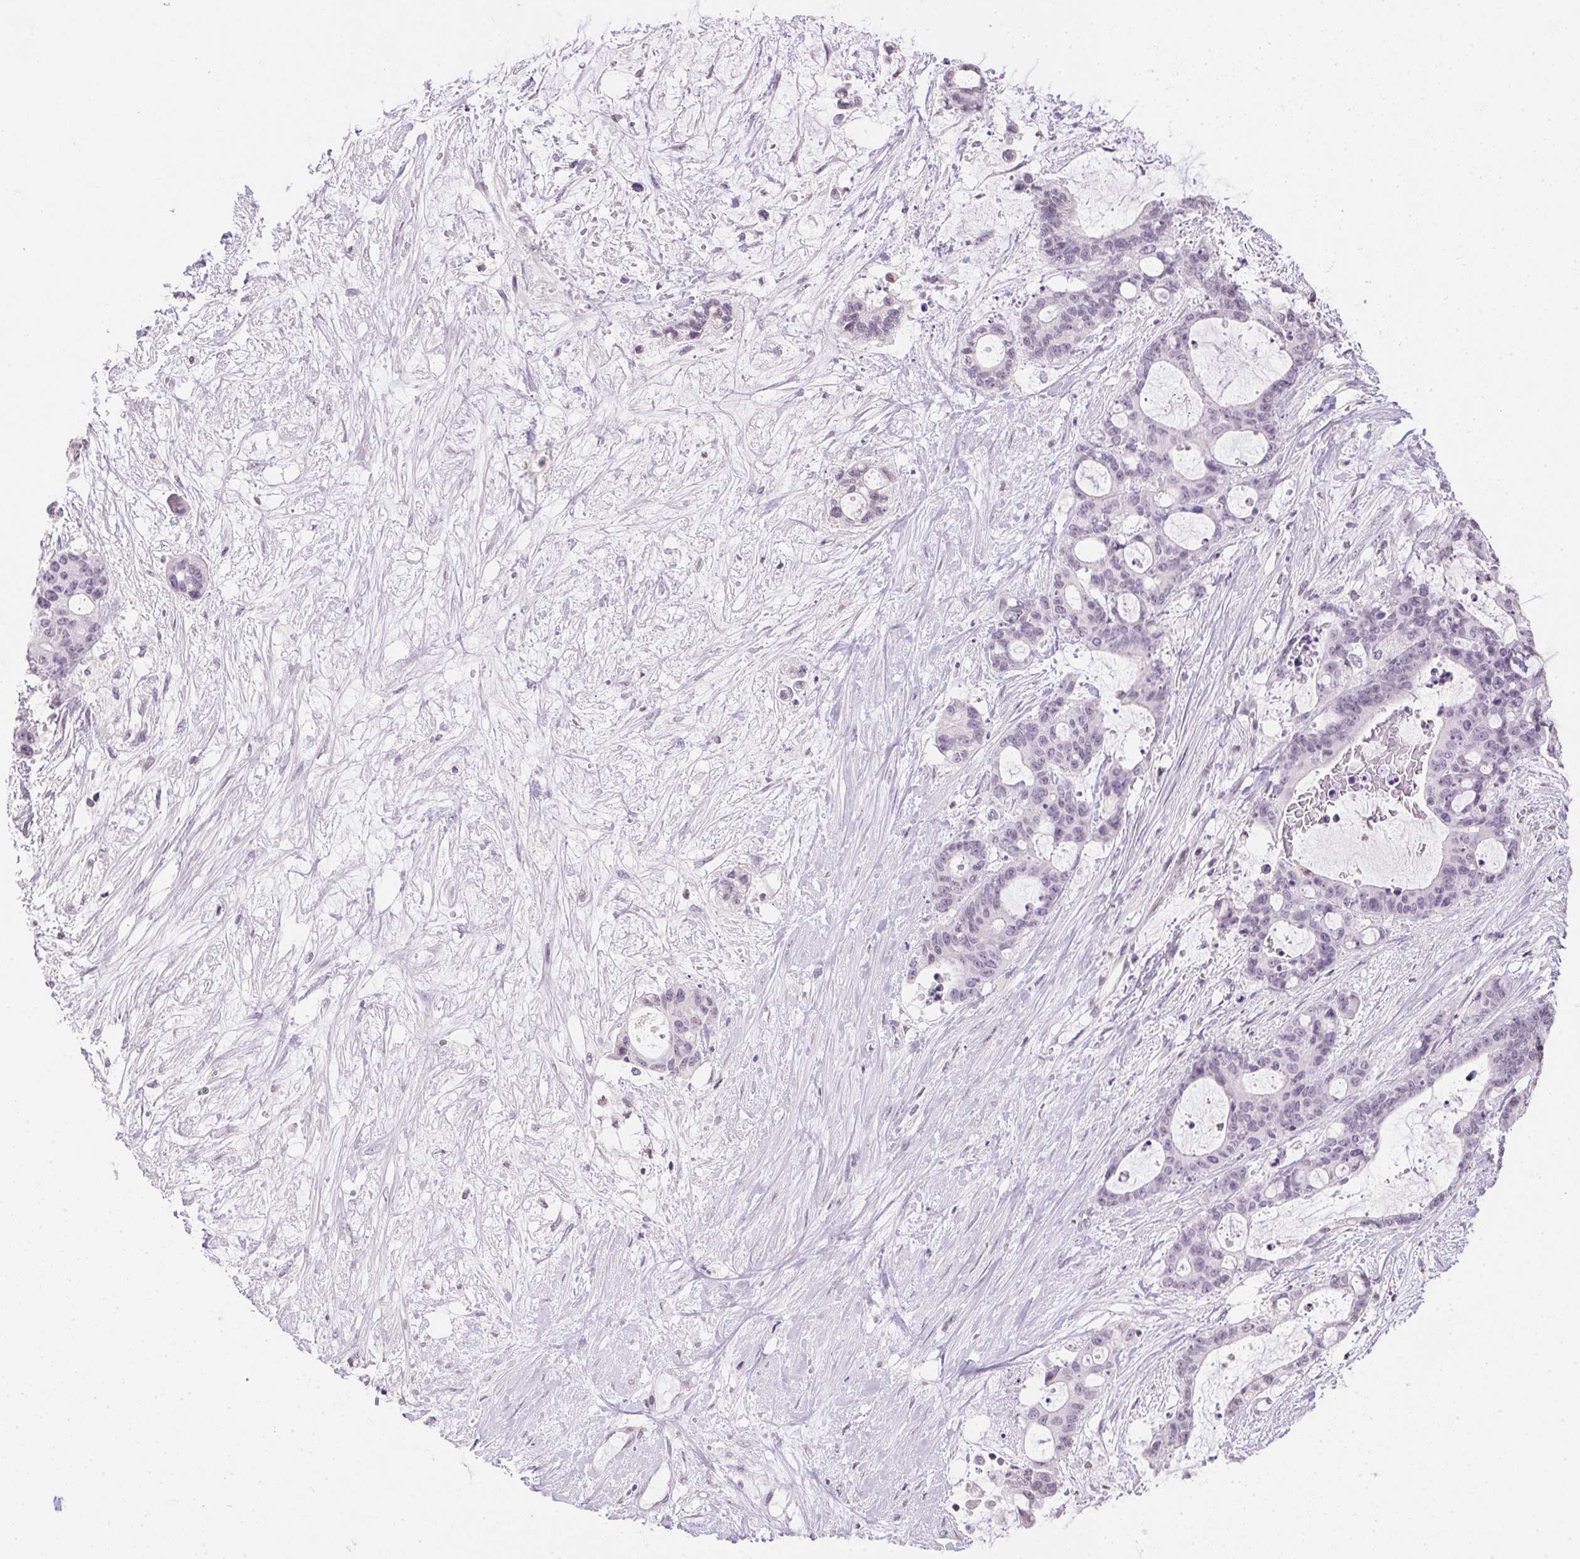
{"staining": {"intensity": "negative", "quantity": "none", "location": "none"}, "tissue": "liver cancer", "cell_type": "Tumor cells", "image_type": "cancer", "snomed": [{"axis": "morphology", "description": "Normal tissue, NOS"}, {"axis": "morphology", "description": "Cholangiocarcinoma"}, {"axis": "topography", "description": "Liver"}, {"axis": "topography", "description": "Peripheral nerve tissue"}], "caption": "Liver cancer (cholangiocarcinoma) stained for a protein using IHC displays no staining tumor cells.", "gene": "PRL", "patient": {"sex": "female", "age": 73}}